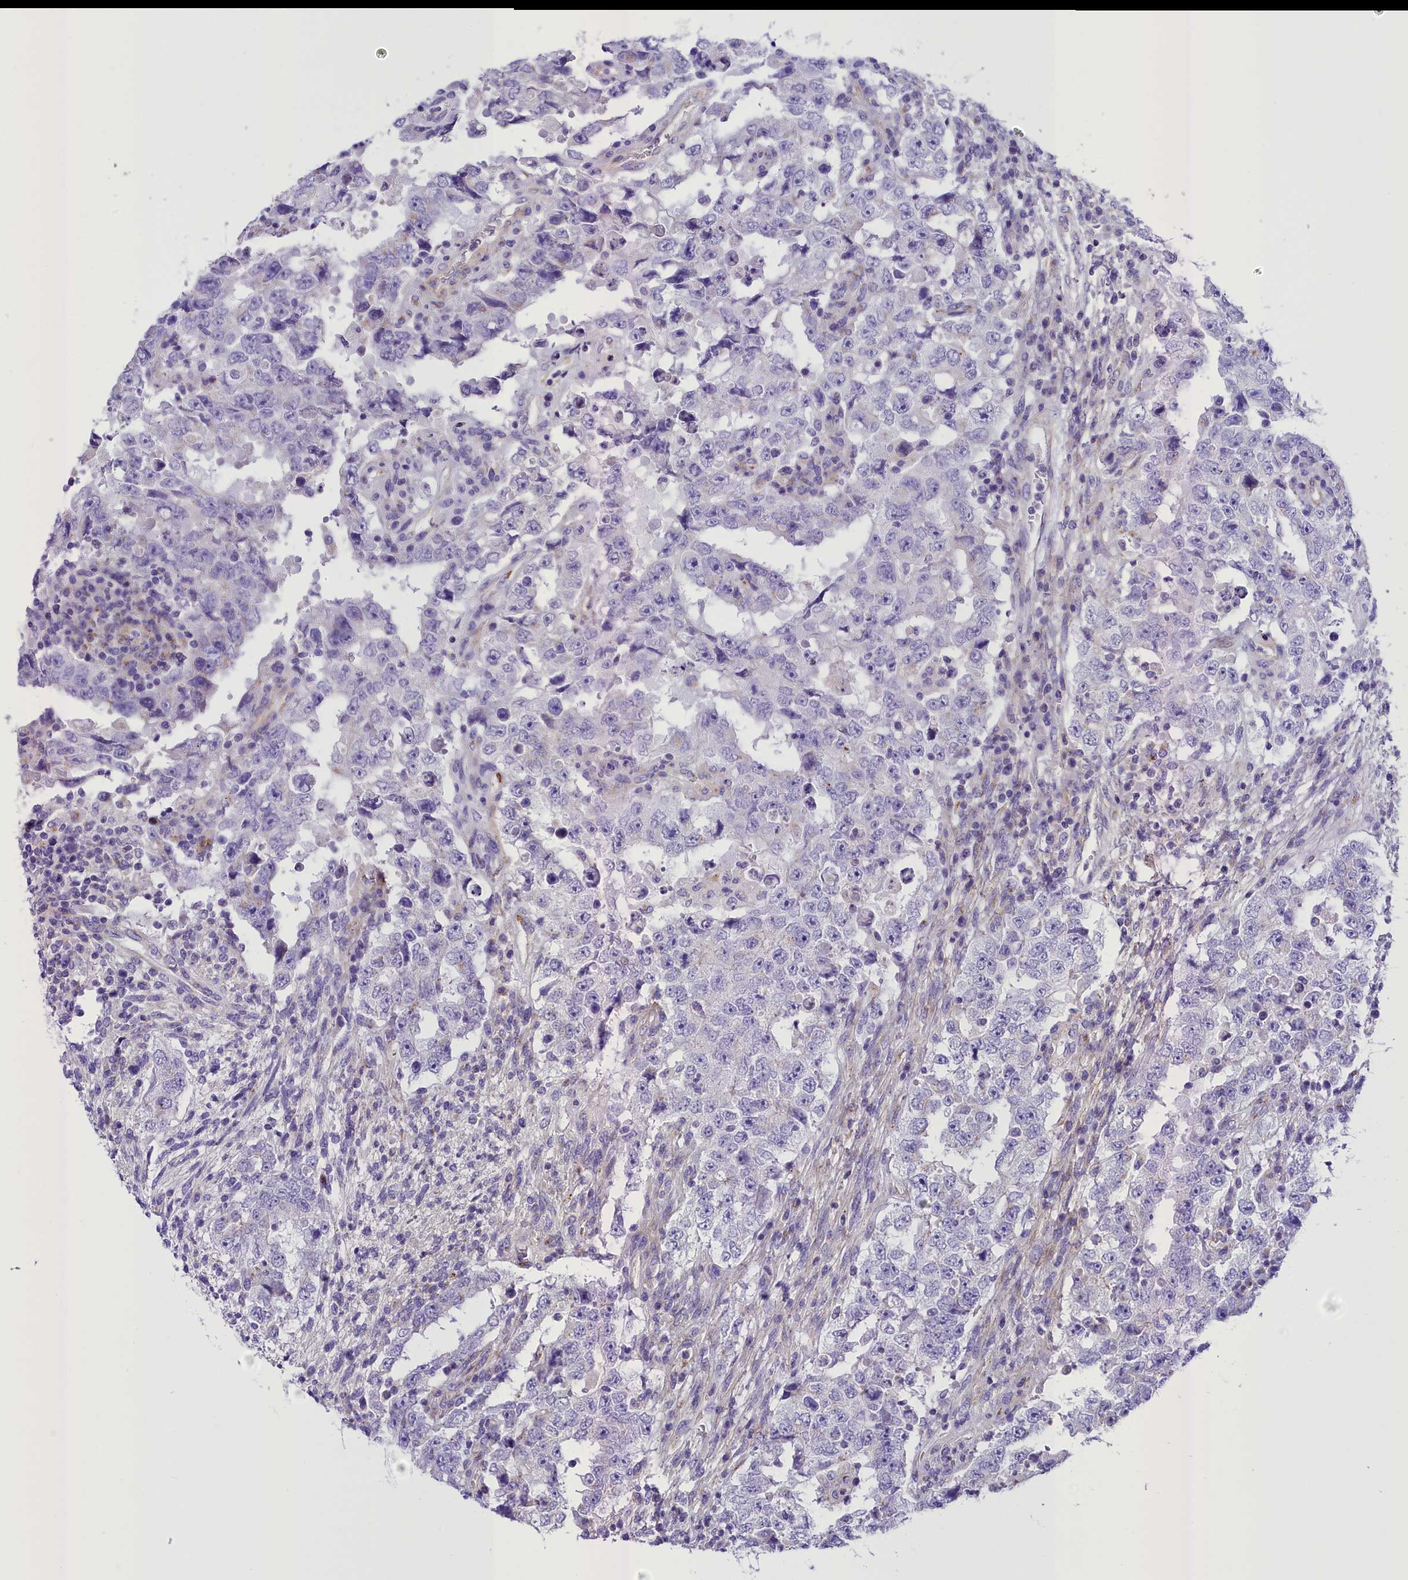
{"staining": {"intensity": "negative", "quantity": "none", "location": "none"}, "tissue": "testis cancer", "cell_type": "Tumor cells", "image_type": "cancer", "snomed": [{"axis": "morphology", "description": "Carcinoma, Embryonal, NOS"}, {"axis": "topography", "description": "Testis"}], "caption": "DAB immunohistochemical staining of testis cancer (embryonal carcinoma) reveals no significant positivity in tumor cells.", "gene": "GFRA1", "patient": {"sex": "male", "age": 26}}